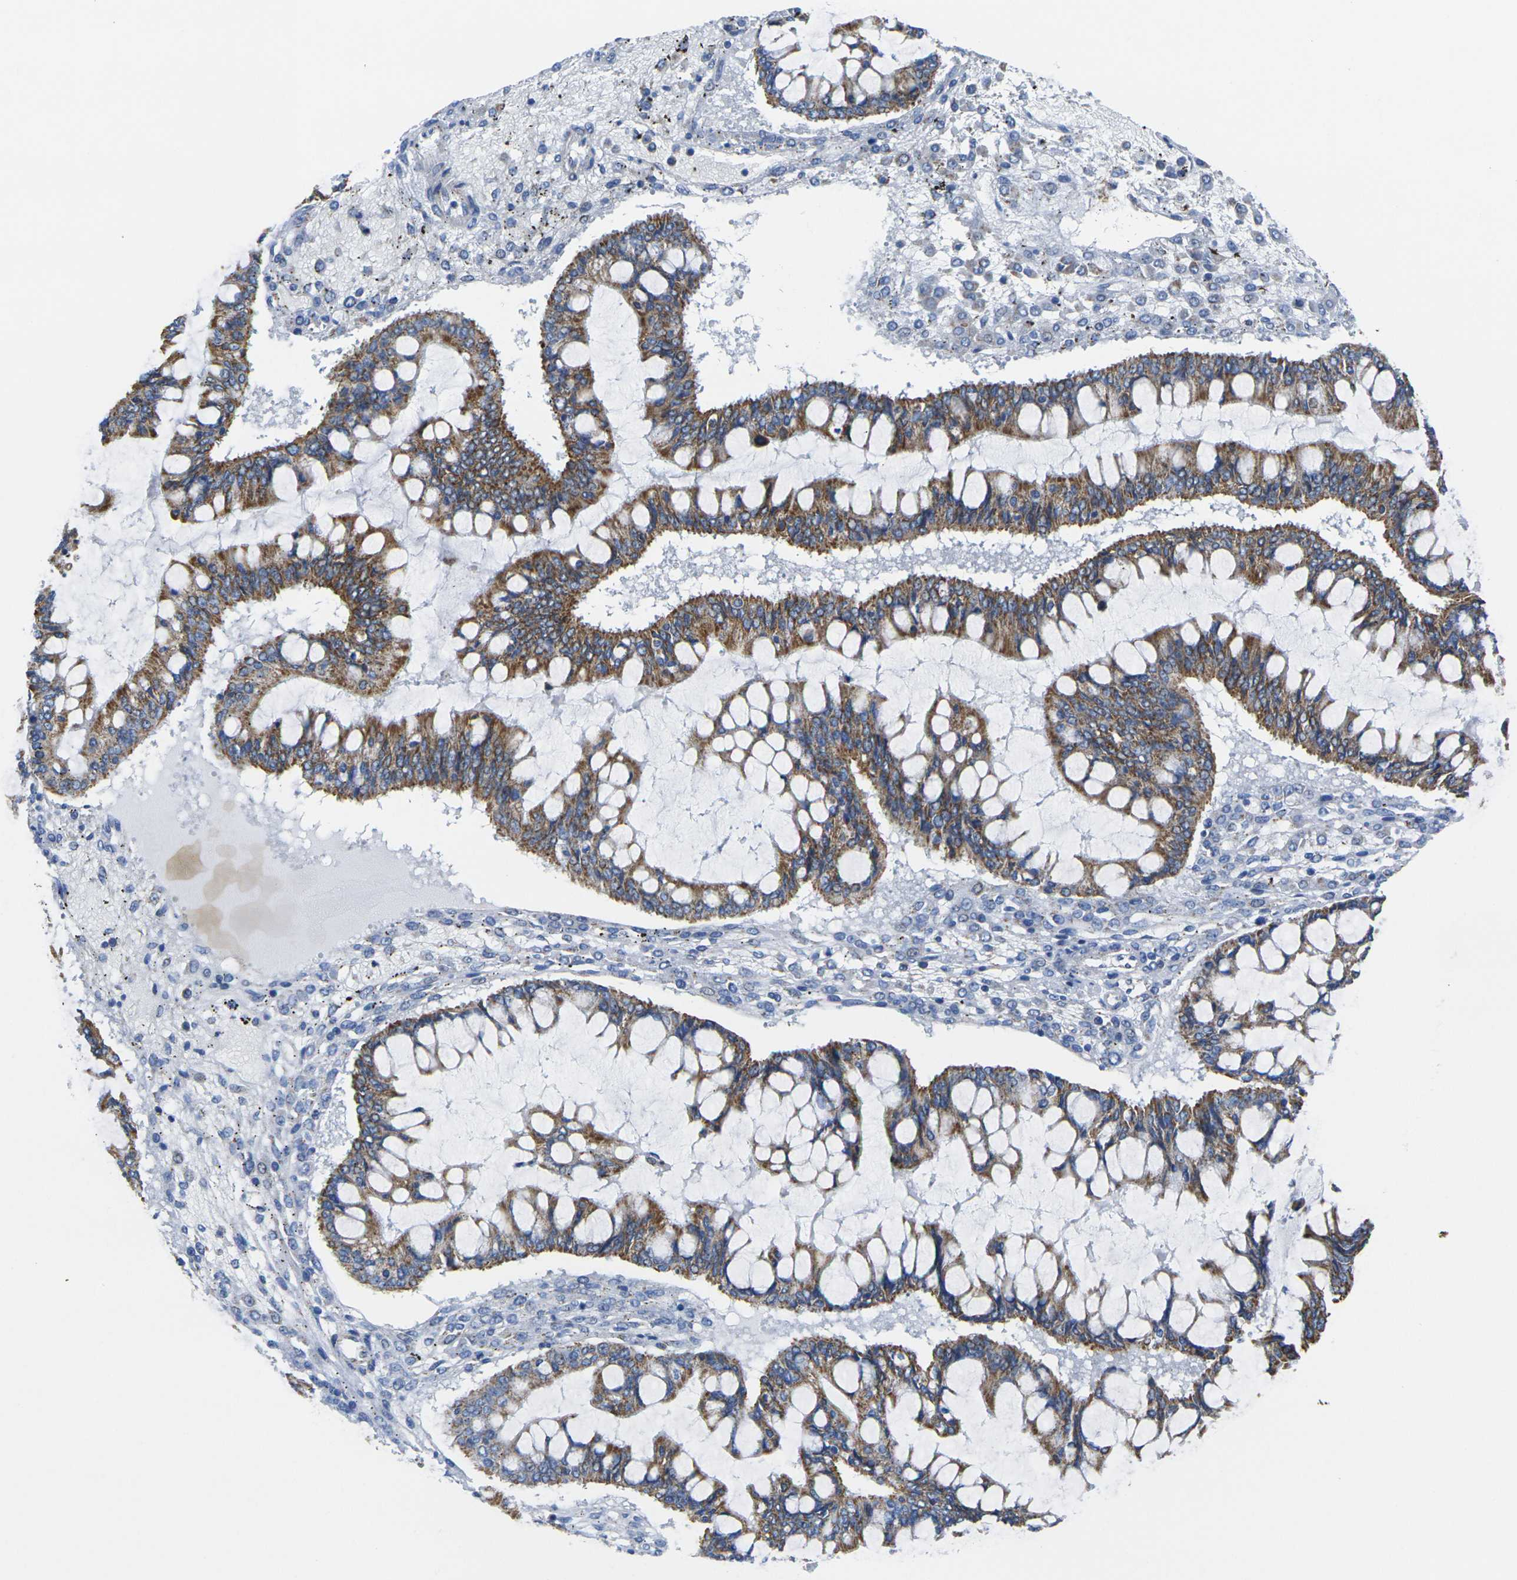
{"staining": {"intensity": "strong", "quantity": ">75%", "location": "cytoplasmic/membranous"}, "tissue": "ovarian cancer", "cell_type": "Tumor cells", "image_type": "cancer", "snomed": [{"axis": "morphology", "description": "Cystadenocarcinoma, mucinous, NOS"}, {"axis": "topography", "description": "Ovary"}], "caption": "Immunohistochemistry histopathology image of neoplastic tissue: human mucinous cystadenocarcinoma (ovarian) stained using IHC displays high levels of strong protein expression localized specifically in the cytoplasmic/membranous of tumor cells, appearing as a cytoplasmic/membranous brown color.", "gene": "TMEM204", "patient": {"sex": "female", "age": 73}}